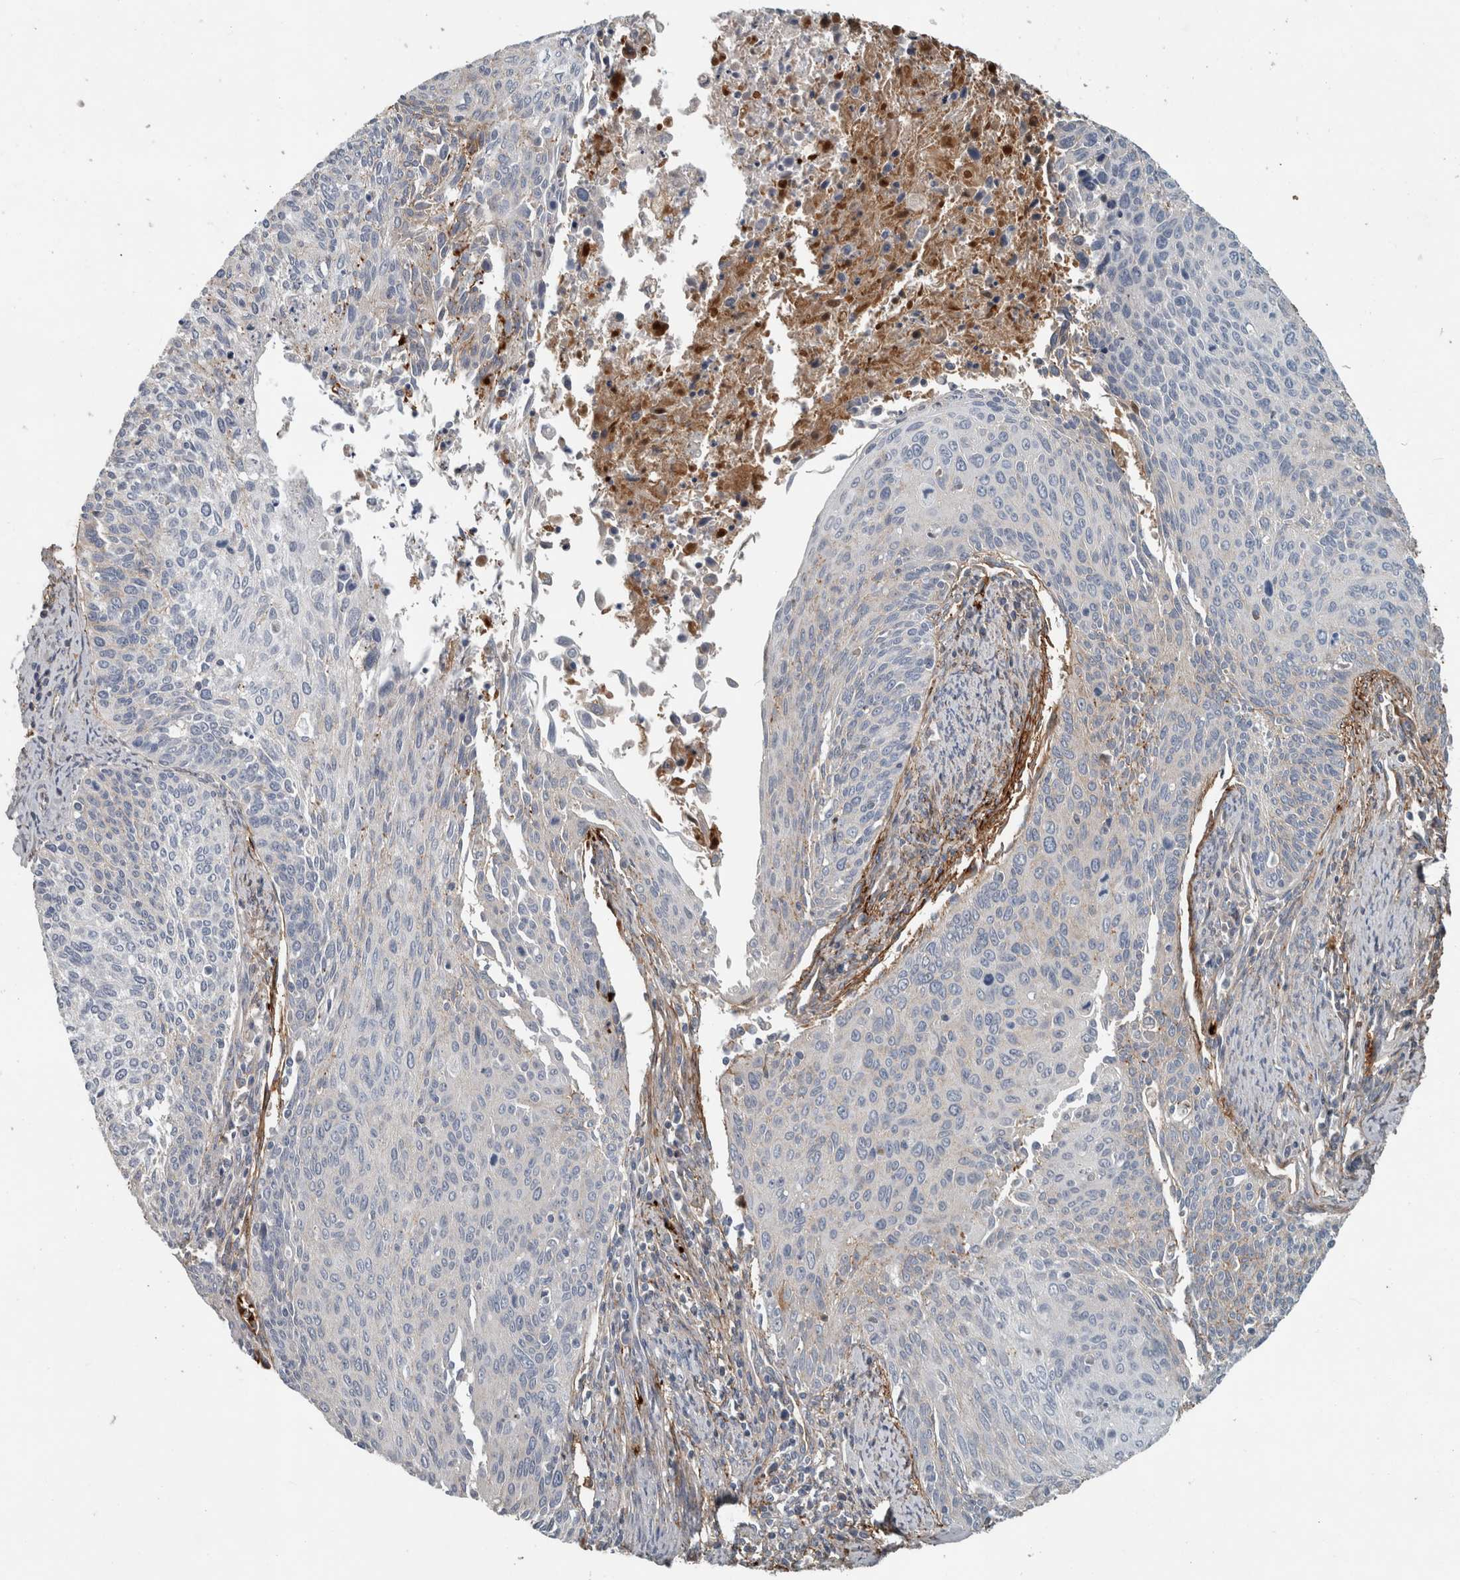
{"staining": {"intensity": "moderate", "quantity": "<25%", "location": "cytoplasmic/membranous"}, "tissue": "cervical cancer", "cell_type": "Tumor cells", "image_type": "cancer", "snomed": [{"axis": "morphology", "description": "Squamous cell carcinoma, NOS"}, {"axis": "topography", "description": "Cervix"}], "caption": "IHC (DAB (3,3'-diaminobenzidine)) staining of human cervical squamous cell carcinoma demonstrates moderate cytoplasmic/membranous protein positivity in about <25% of tumor cells. Nuclei are stained in blue.", "gene": "FN1", "patient": {"sex": "female", "age": 55}}